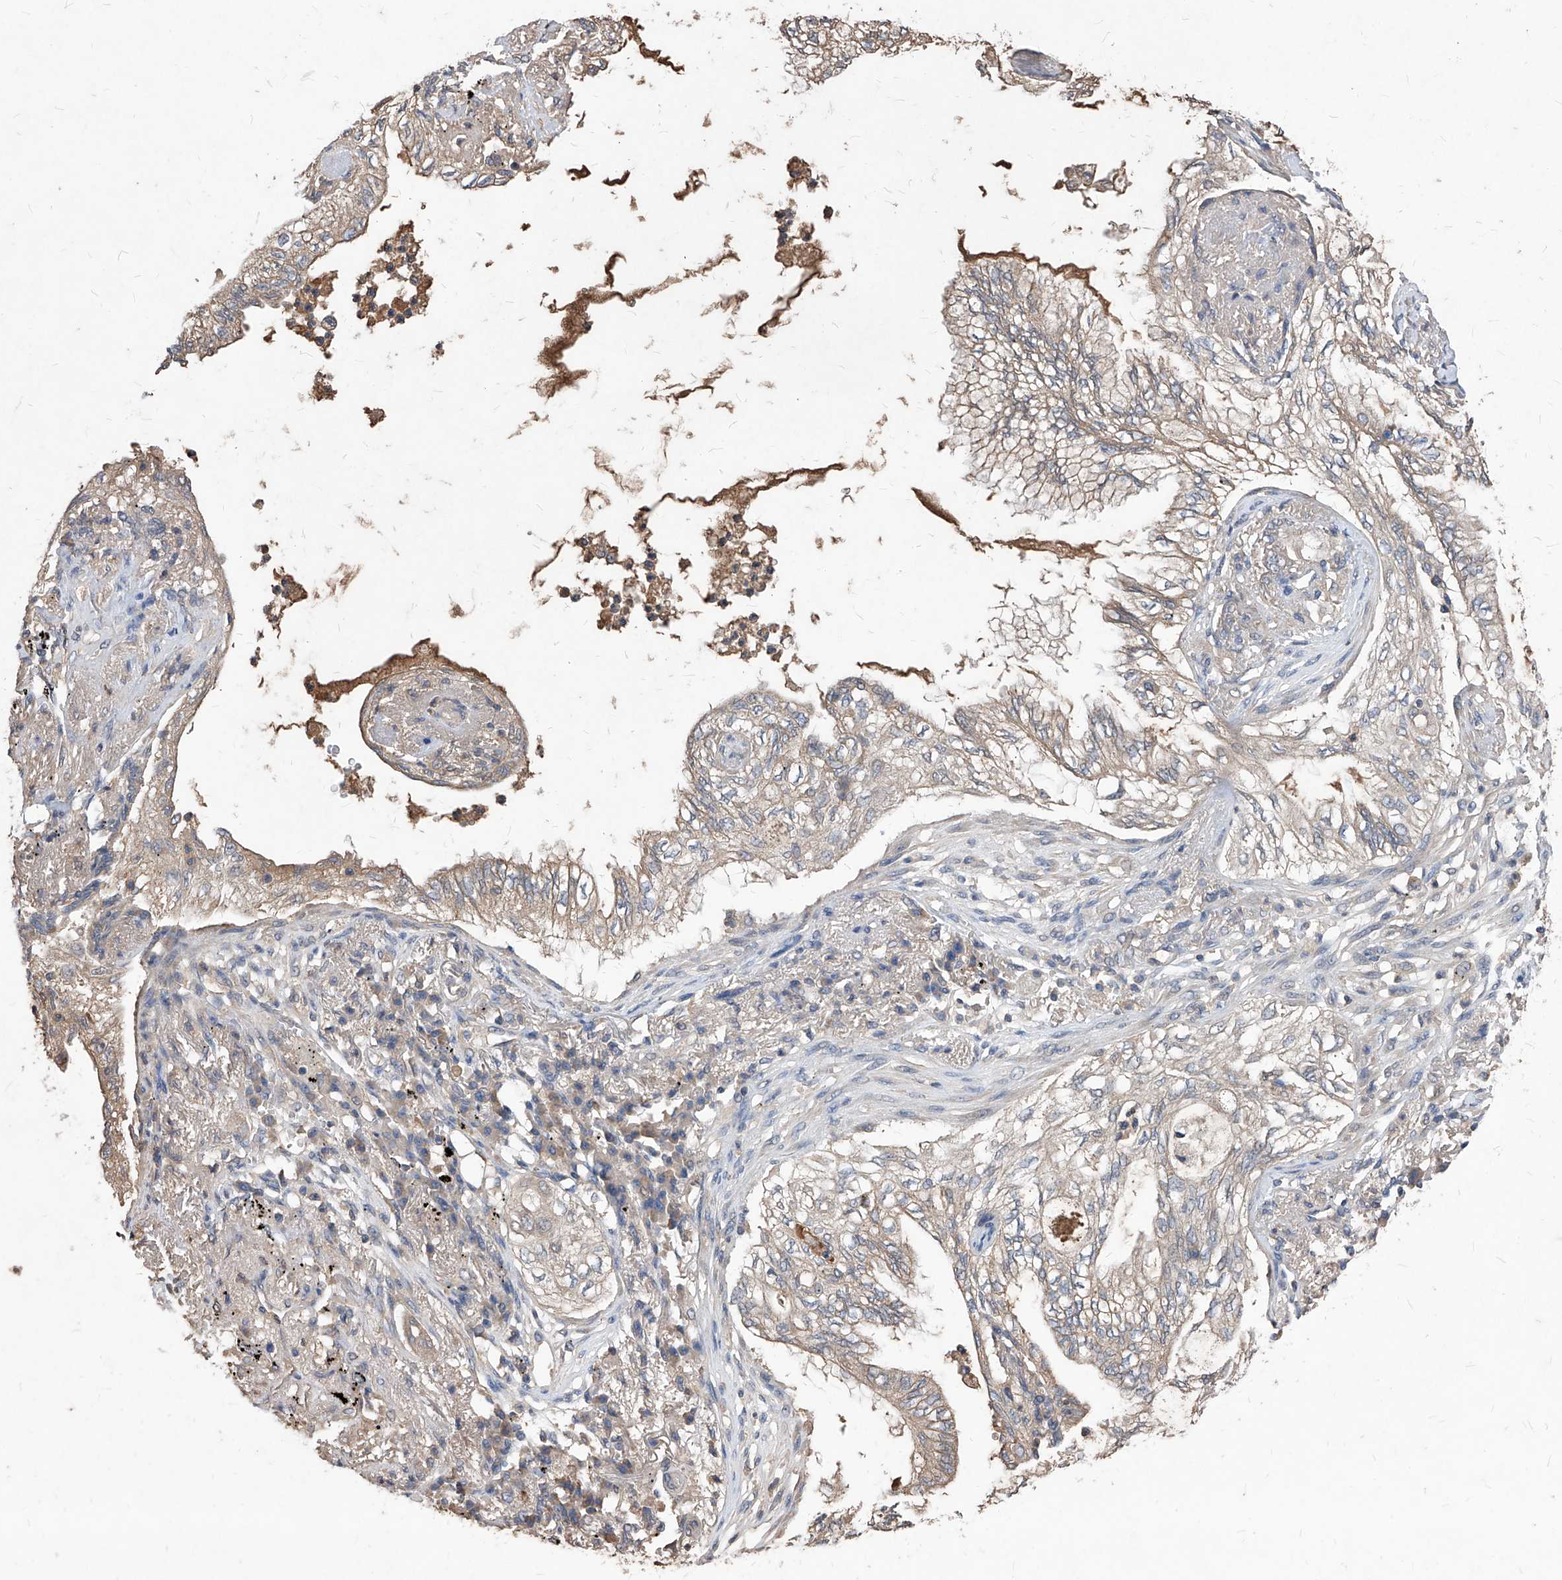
{"staining": {"intensity": "weak", "quantity": "25%-75%", "location": "cytoplasmic/membranous"}, "tissue": "lung cancer", "cell_type": "Tumor cells", "image_type": "cancer", "snomed": [{"axis": "morphology", "description": "Normal tissue, NOS"}, {"axis": "morphology", "description": "Adenocarcinoma, NOS"}, {"axis": "topography", "description": "Bronchus"}, {"axis": "topography", "description": "Lung"}], "caption": "This image exhibits immunohistochemistry staining of lung cancer (adenocarcinoma), with low weak cytoplasmic/membranous expression in approximately 25%-75% of tumor cells.", "gene": "SYNGR1", "patient": {"sex": "female", "age": 70}}